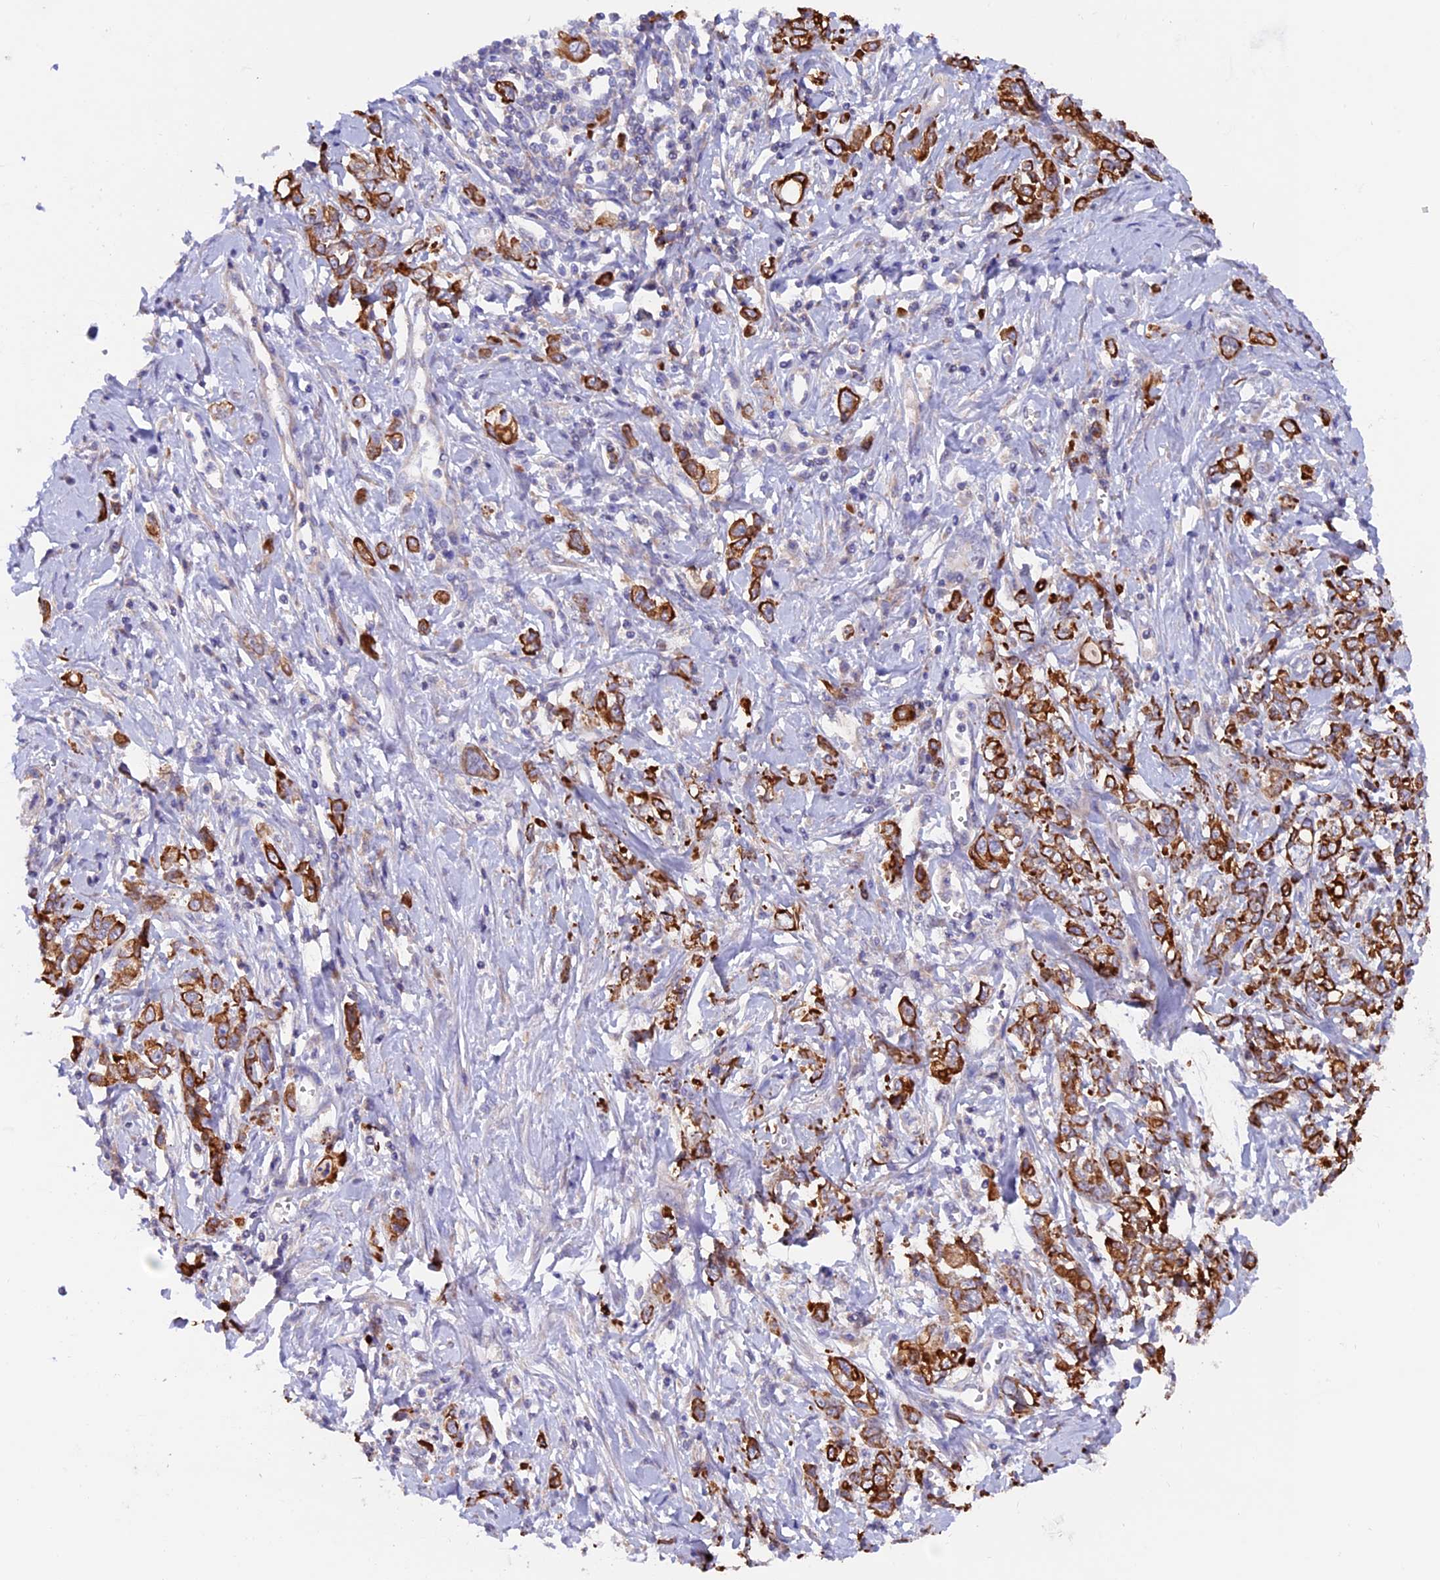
{"staining": {"intensity": "strong", "quantity": ">75%", "location": "cytoplasmic/membranous"}, "tissue": "stomach cancer", "cell_type": "Tumor cells", "image_type": "cancer", "snomed": [{"axis": "morphology", "description": "Adenocarcinoma, NOS"}, {"axis": "topography", "description": "Stomach"}], "caption": "High-power microscopy captured an immunohistochemistry micrograph of stomach cancer (adenocarcinoma), revealing strong cytoplasmic/membranous expression in approximately >75% of tumor cells.", "gene": "PTPN9", "patient": {"sex": "female", "age": 76}}